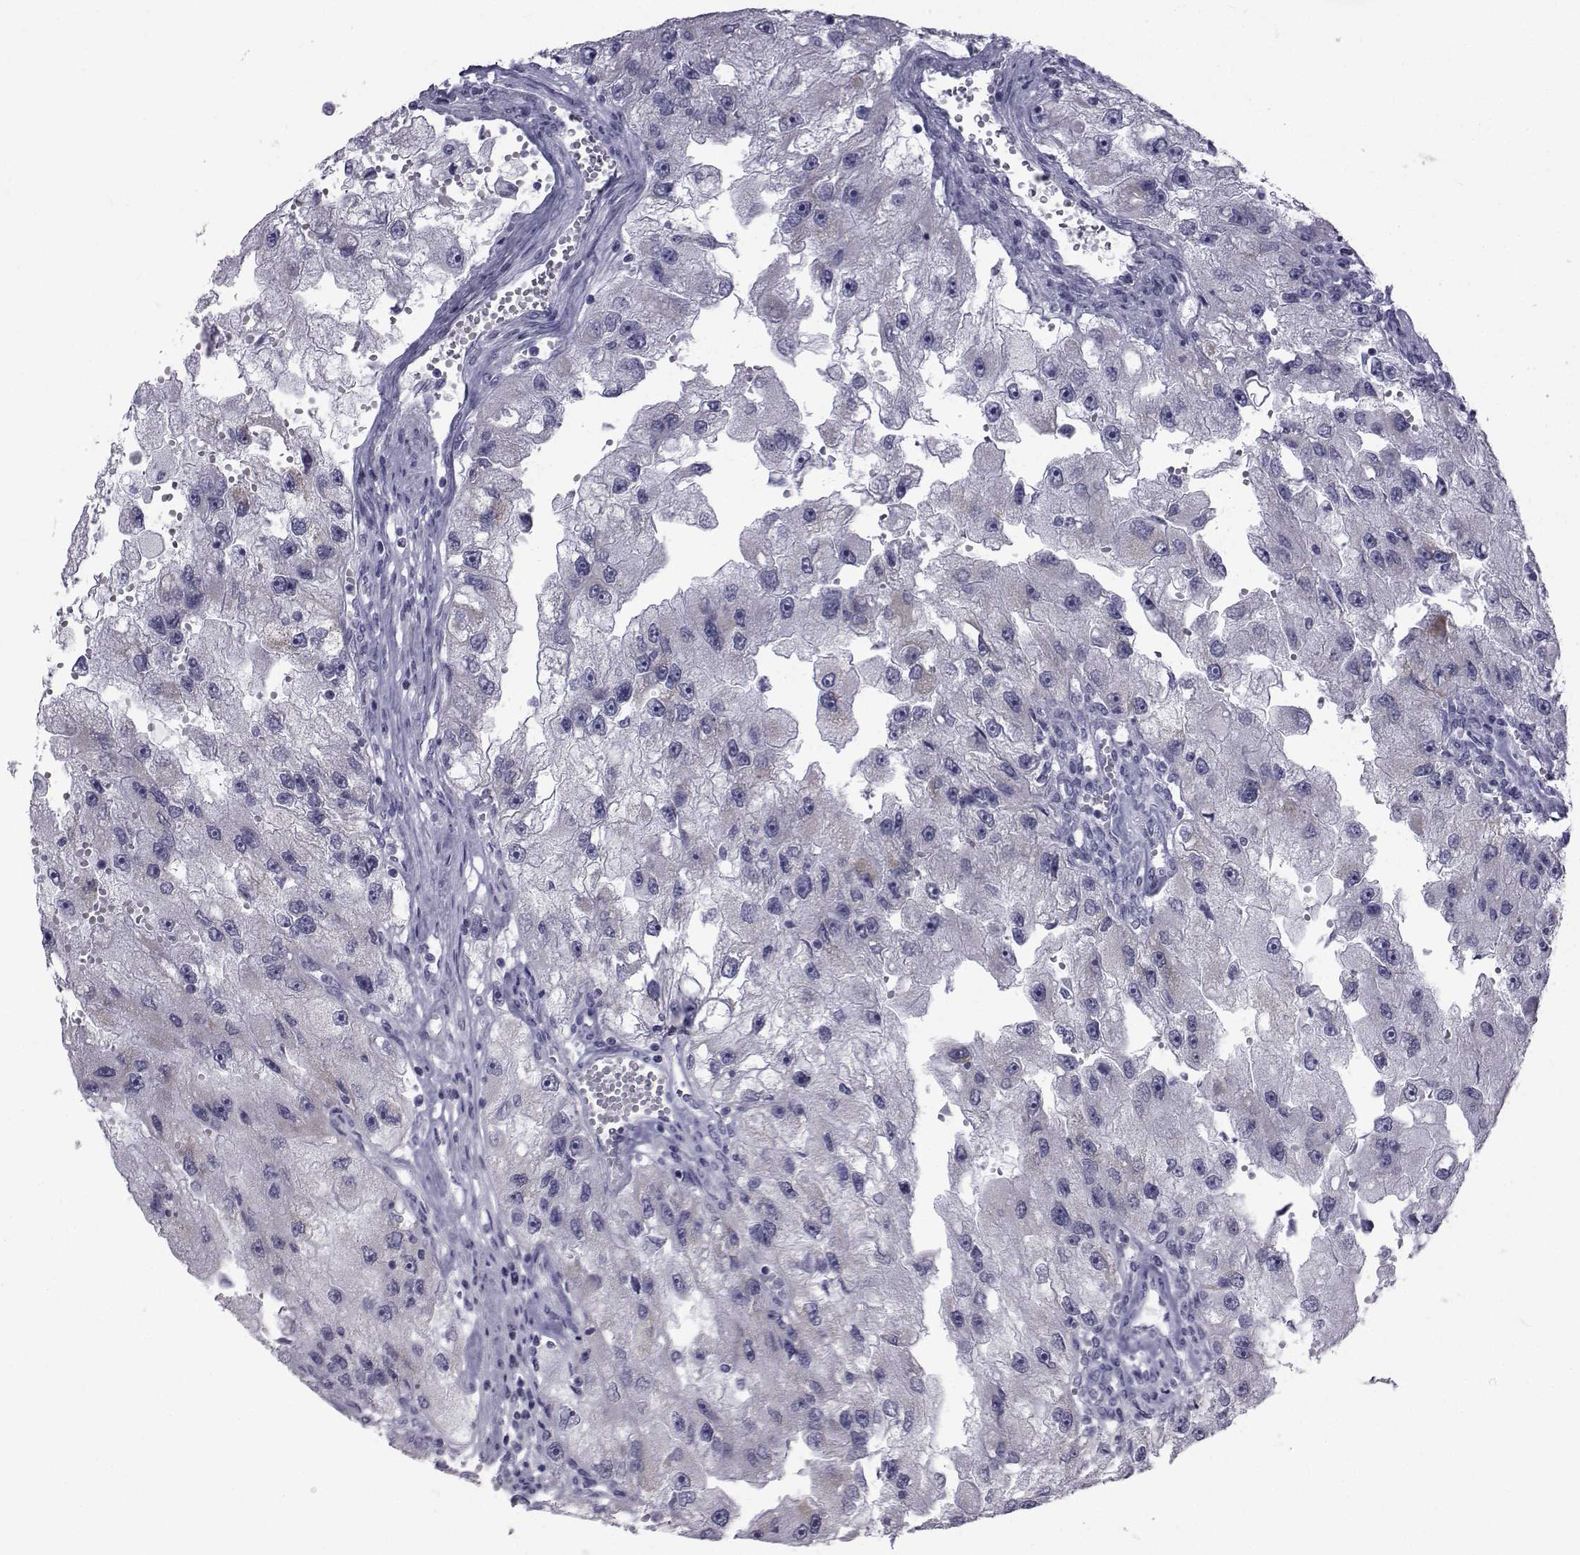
{"staining": {"intensity": "negative", "quantity": "none", "location": "none"}, "tissue": "renal cancer", "cell_type": "Tumor cells", "image_type": "cancer", "snomed": [{"axis": "morphology", "description": "Adenocarcinoma, NOS"}, {"axis": "topography", "description": "Kidney"}], "caption": "Tumor cells show no significant staining in adenocarcinoma (renal). (Immunohistochemistry, brightfield microscopy, high magnification).", "gene": "FDXR", "patient": {"sex": "male", "age": 63}}